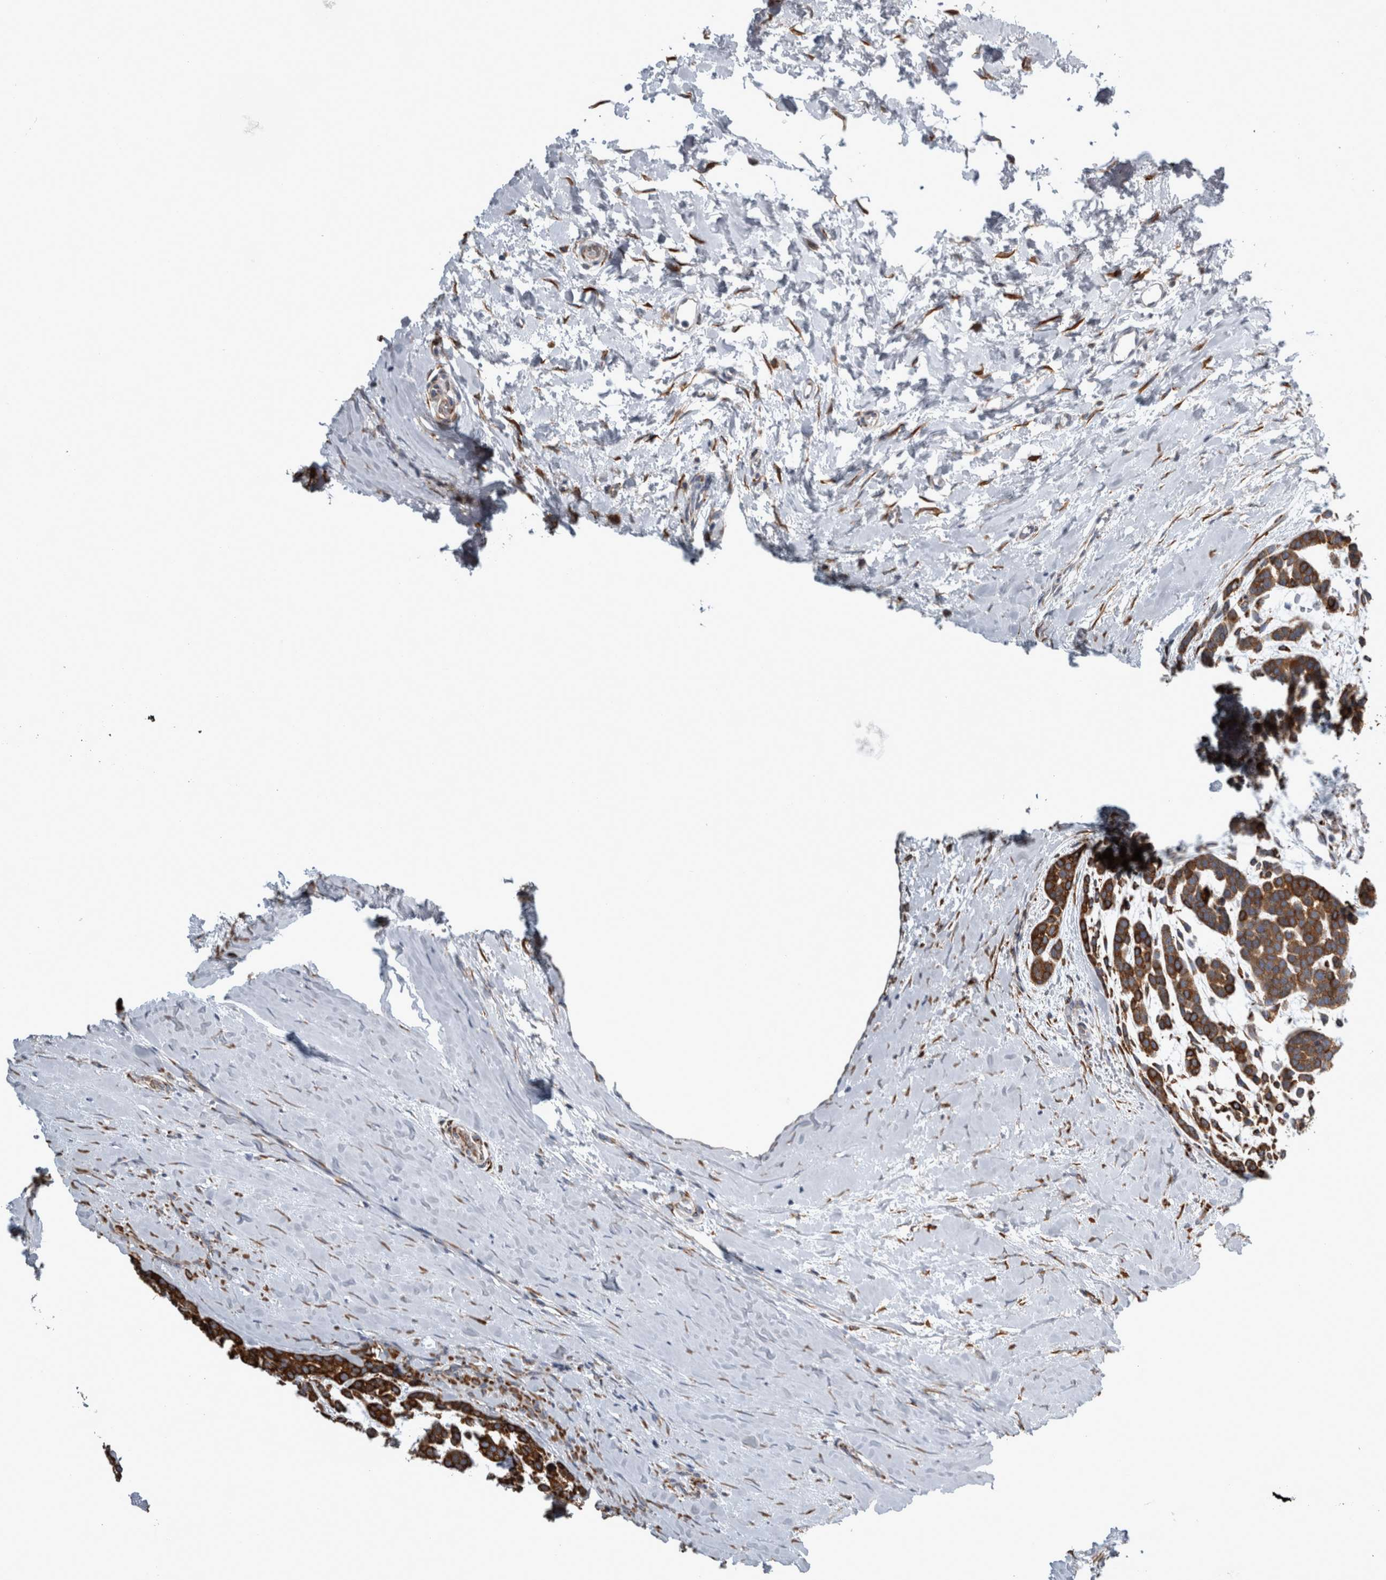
{"staining": {"intensity": "strong", "quantity": ">75%", "location": "cytoplasmic/membranous"}, "tissue": "head and neck cancer", "cell_type": "Tumor cells", "image_type": "cancer", "snomed": [{"axis": "morphology", "description": "Adenocarcinoma, NOS"}, {"axis": "morphology", "description": "Adenoma, NOS"}, {"axis": "topography", "description": "Head-Neck"}], "caption": "About >75% of tumor cells in human head and neck adenocarcinoma display strong cytoplasmic/membranous protein expression as visualized by brown immunohistochemical staining.", "gene": "FHIP2B", "patient": {"sex": "female", "age": 55}}